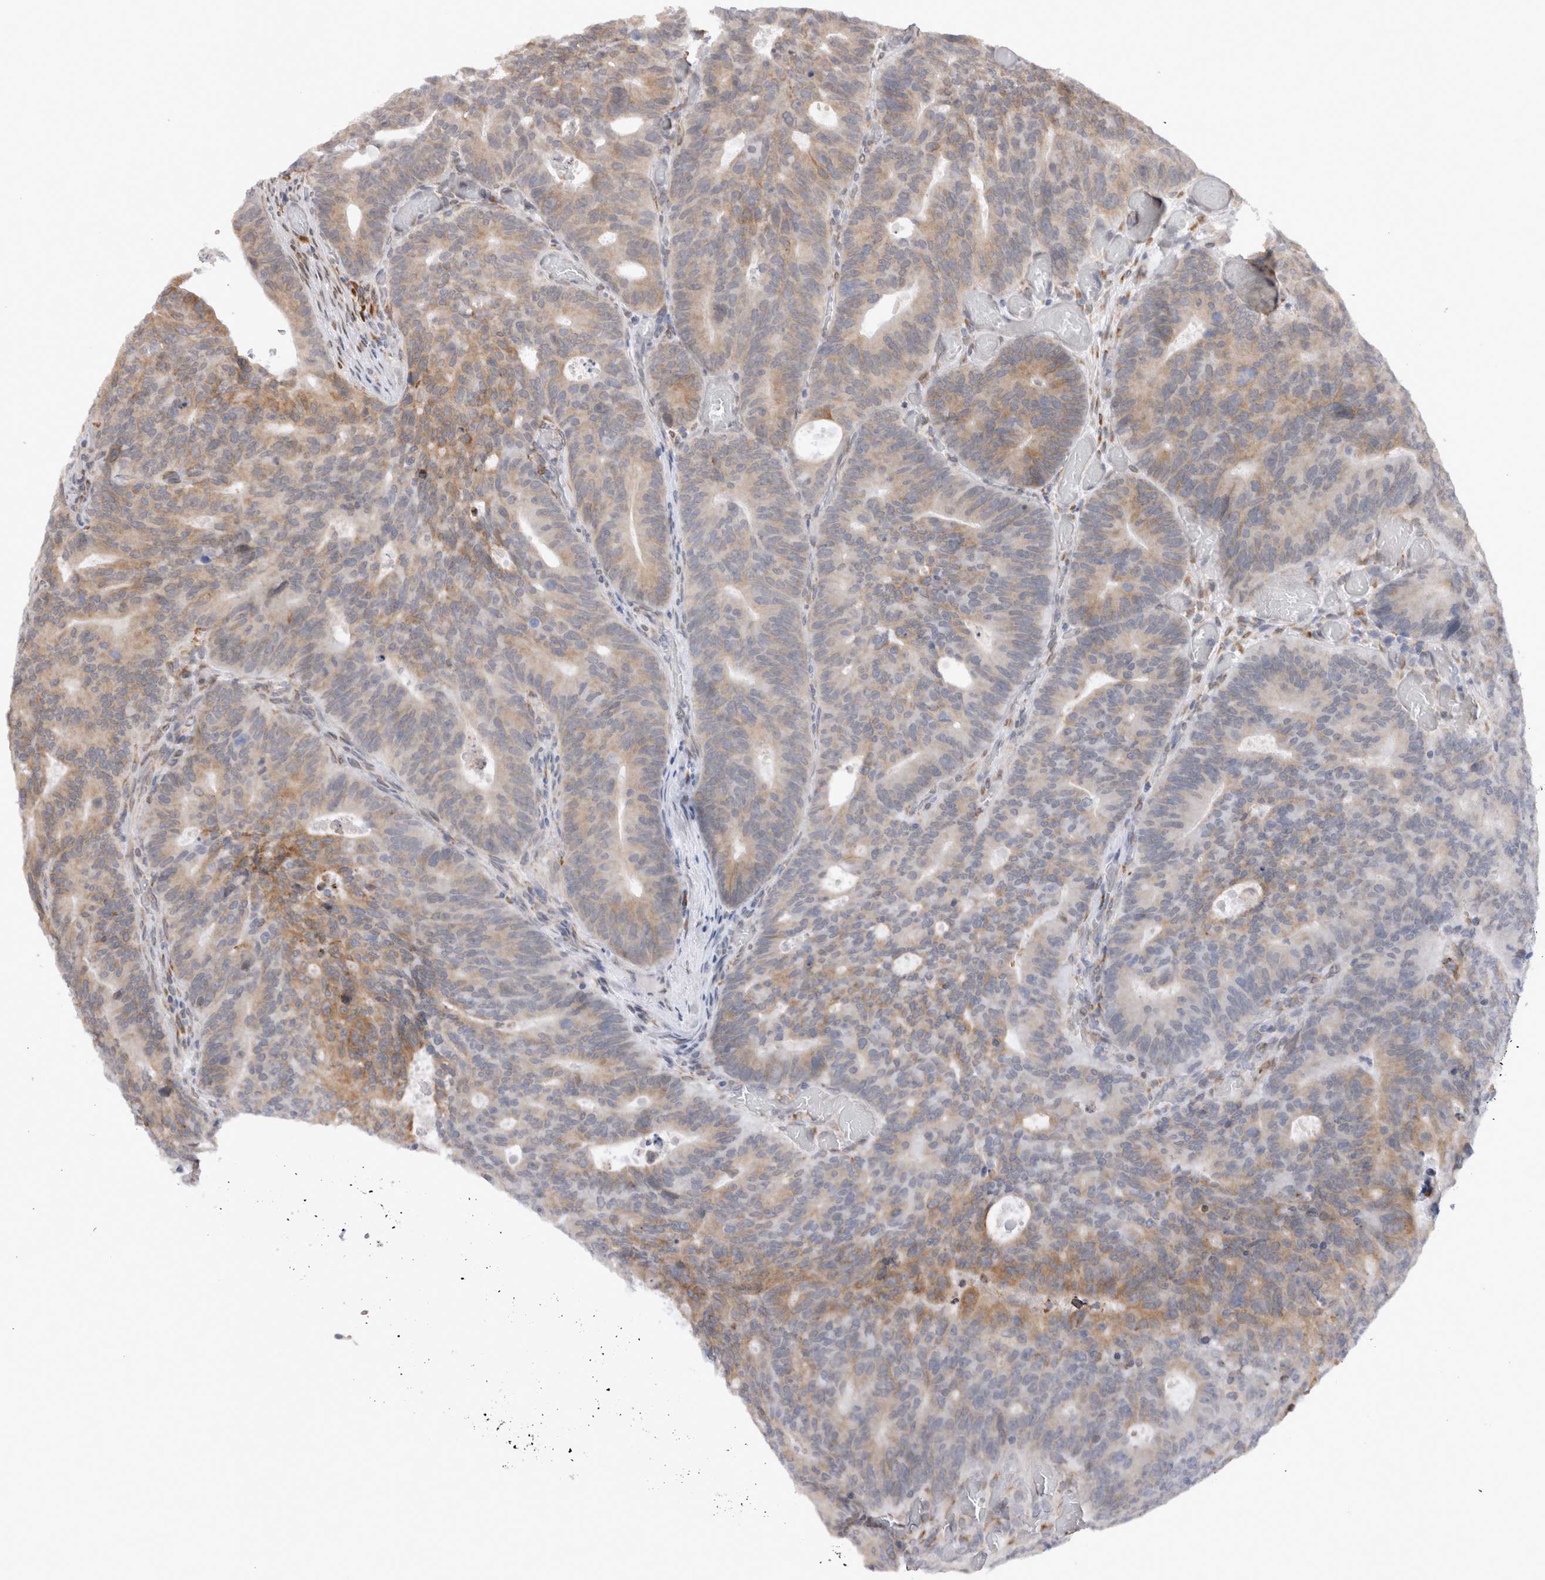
{"staining": {"intensity": "moderate", "quantity": "<25%", "location": "cytoplasmic/membranous"}, "tissue": "colorectal cancer", "cell_type": "Tumor cells", "image_type": "cancer", "snomed": [{"axis": "morphology", "description": "Adenocarcinoma, NOS"}, {"axis": "topography", "description": "Colon"}], "caption": "Protein staining of colorectal cancer (adenocarcinoma) tissue exhibits moderate cytoplasmic/membranous staining in about <25% of tumor cells.", "gene": "VCPIP1", "patient": {"sex": "male", "age": 87}}